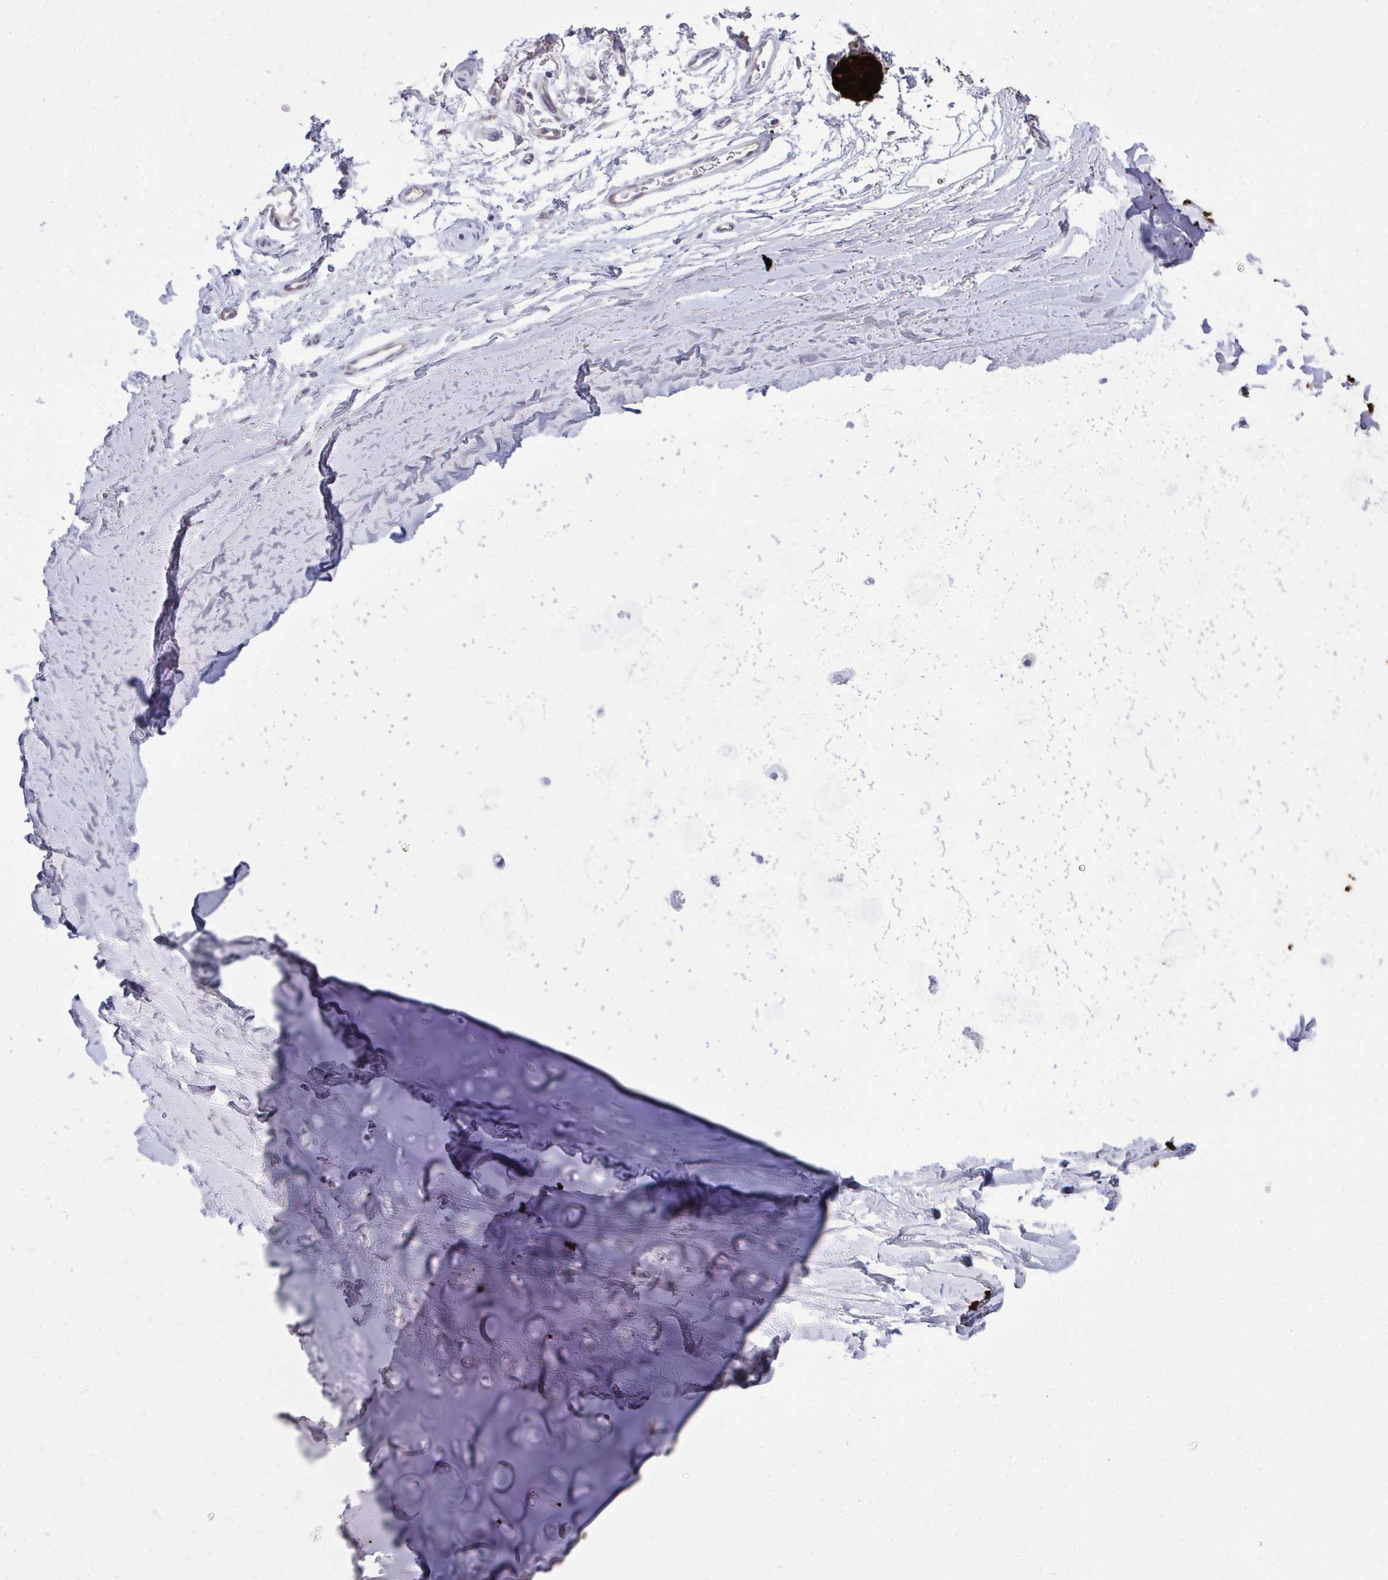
{"staining": {"intensity": "negative", "quantity": "none", "location": "none"}, "tissue": "adipose tissue", "cell_type": "Adipocytes", "image_type": "normal", "snomed": [{"axis": "morphology", "description": "Normal tissue, NOS"}, {"axis": "topography", "description": "Cartilage tissue"}, {"axis": "topography", "description": "Bronchus"}], "caption": "Adipose tissue was stained to show a protein in brown. There is no significant positivity in adipocytes. Nuclei are stained in blue.", "gene": "ACSL5", "patient": {"sex": "female", "age": 79}}